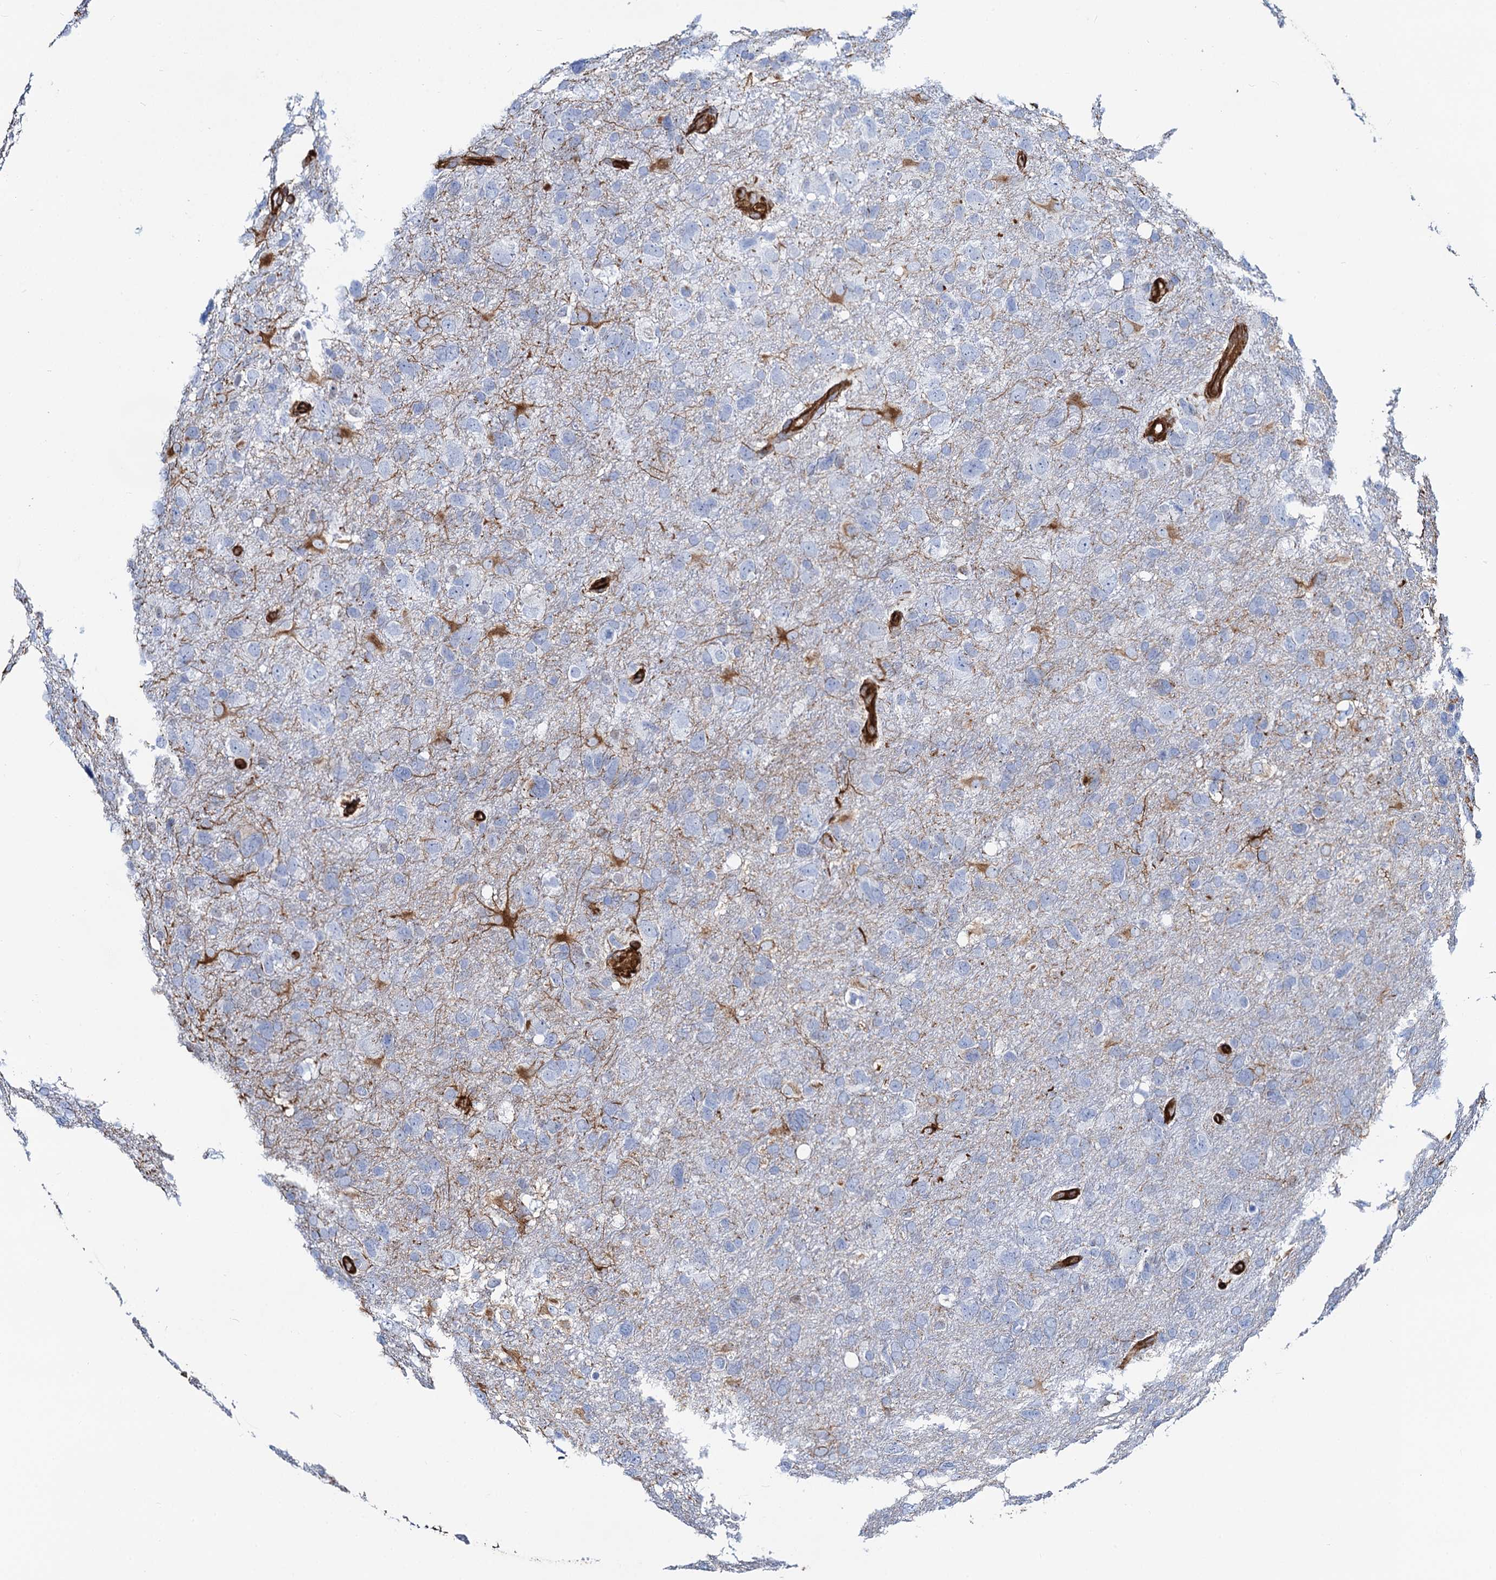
{"staining": {"intensity": "negative", "quantity": "none", "location": "none"}, "tissue": "glioma", "cell_type": "Tumor cells", "image_type": "cancer", "snomed": [{"axis": "morphology", "description": "Glioma, malignant, High grade"}, {"axis": "topography", "description": "Brain"}], "caption": "Immunohistochemistry micrograph of neoplastic tissue: glioma stained with DAB demonstrates no significant protein positivity in tumor cells.", "gene": "PGM2", "patient": {"sex": "male", "age": 61}}